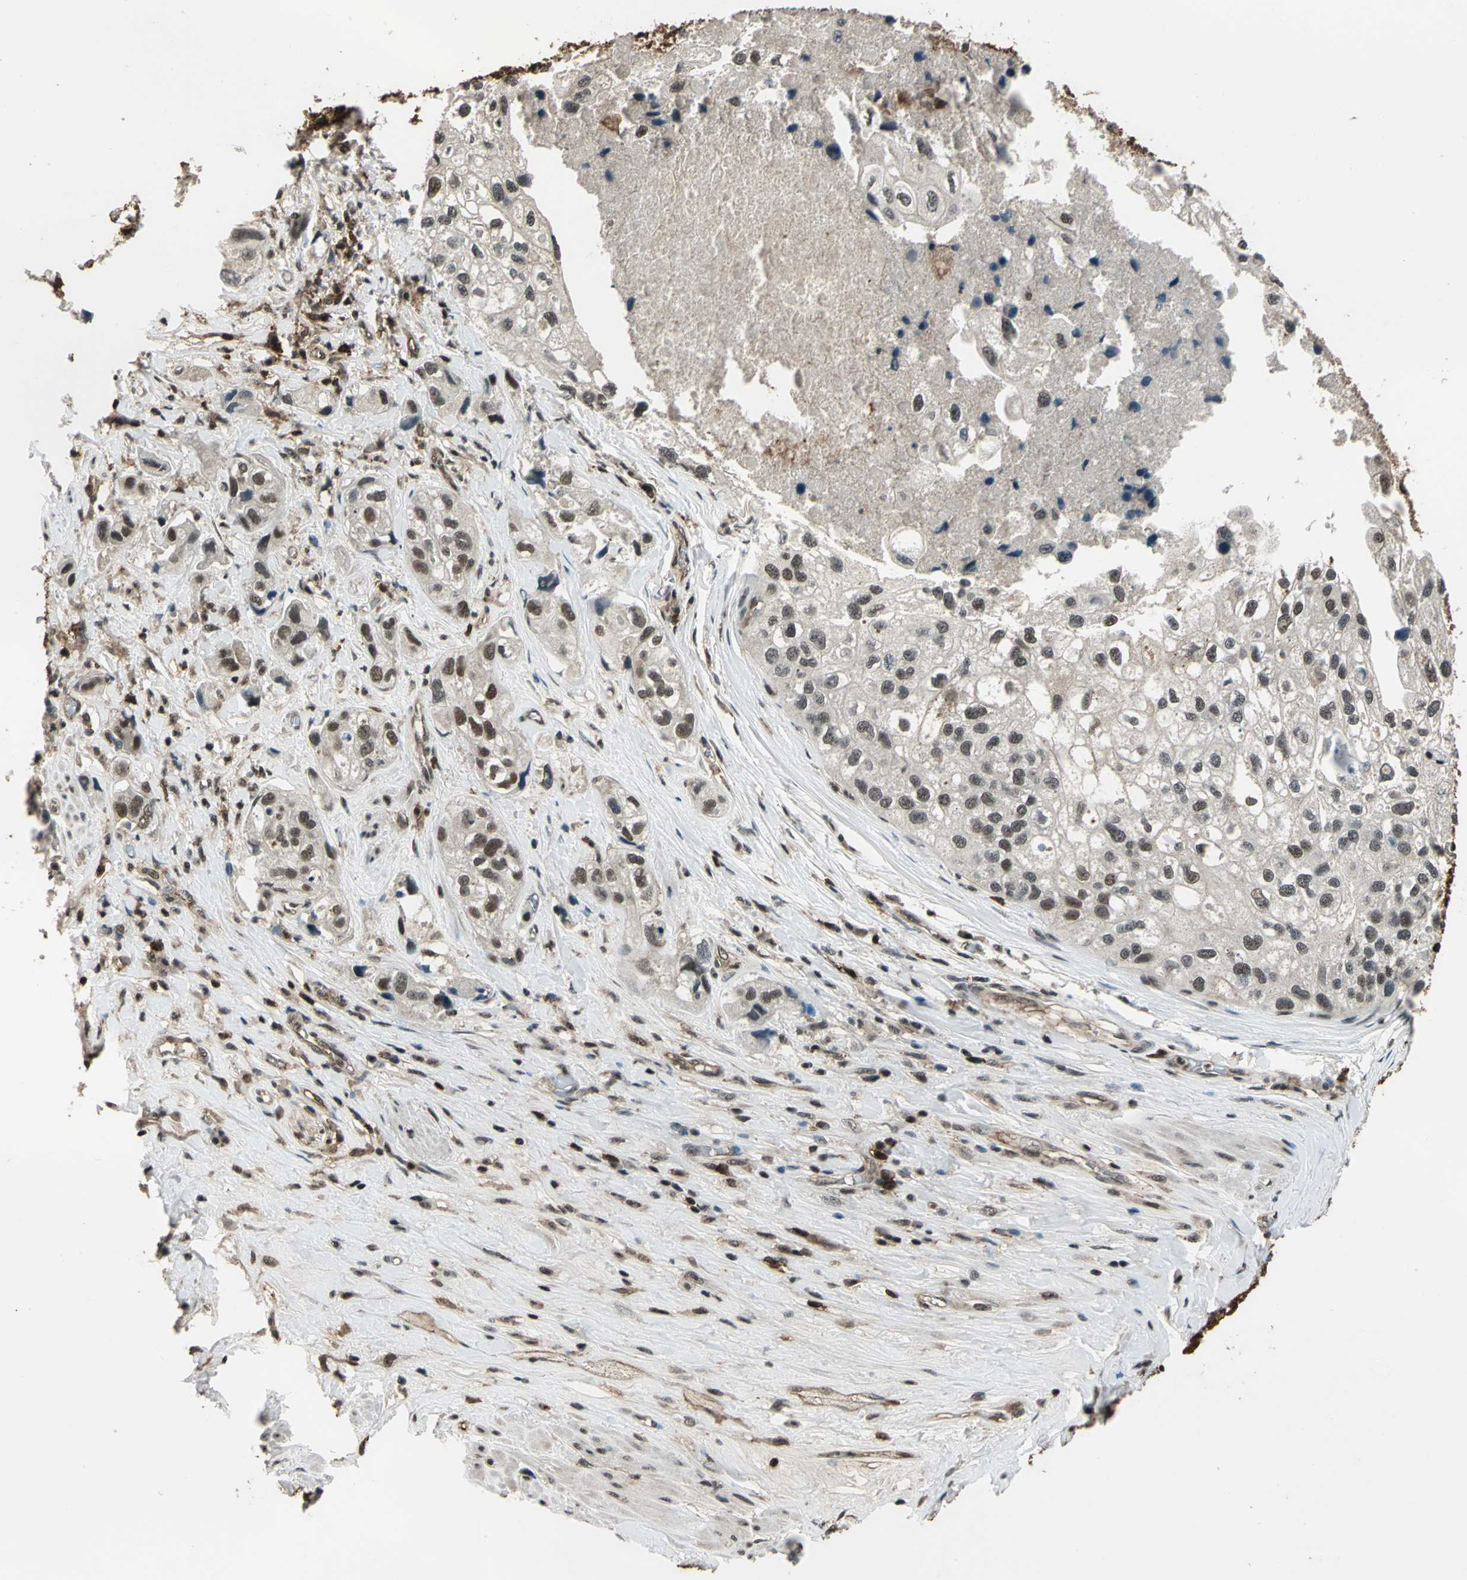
{"staining": {"intensity": "moderate", "quantity": ">75%", "location": "nuclear"}, "tissue": "urothelial cancer", "cell_type": "Tumor cells", "image_type": "cancer", "snomed": [{"axis": "morphology", "description": "Urothelial carcinoma, High grade"}, {"axis": "topography", "description": "Urinary bladder"}], "caption": "The image displays immunohistochemical staining of urothelial cancer. There is moderate nuclear positivity is identified in approximately >75% of tumor cells.", "gene": "NR2C2", "patient": {"sex": "female", "age": 64}}